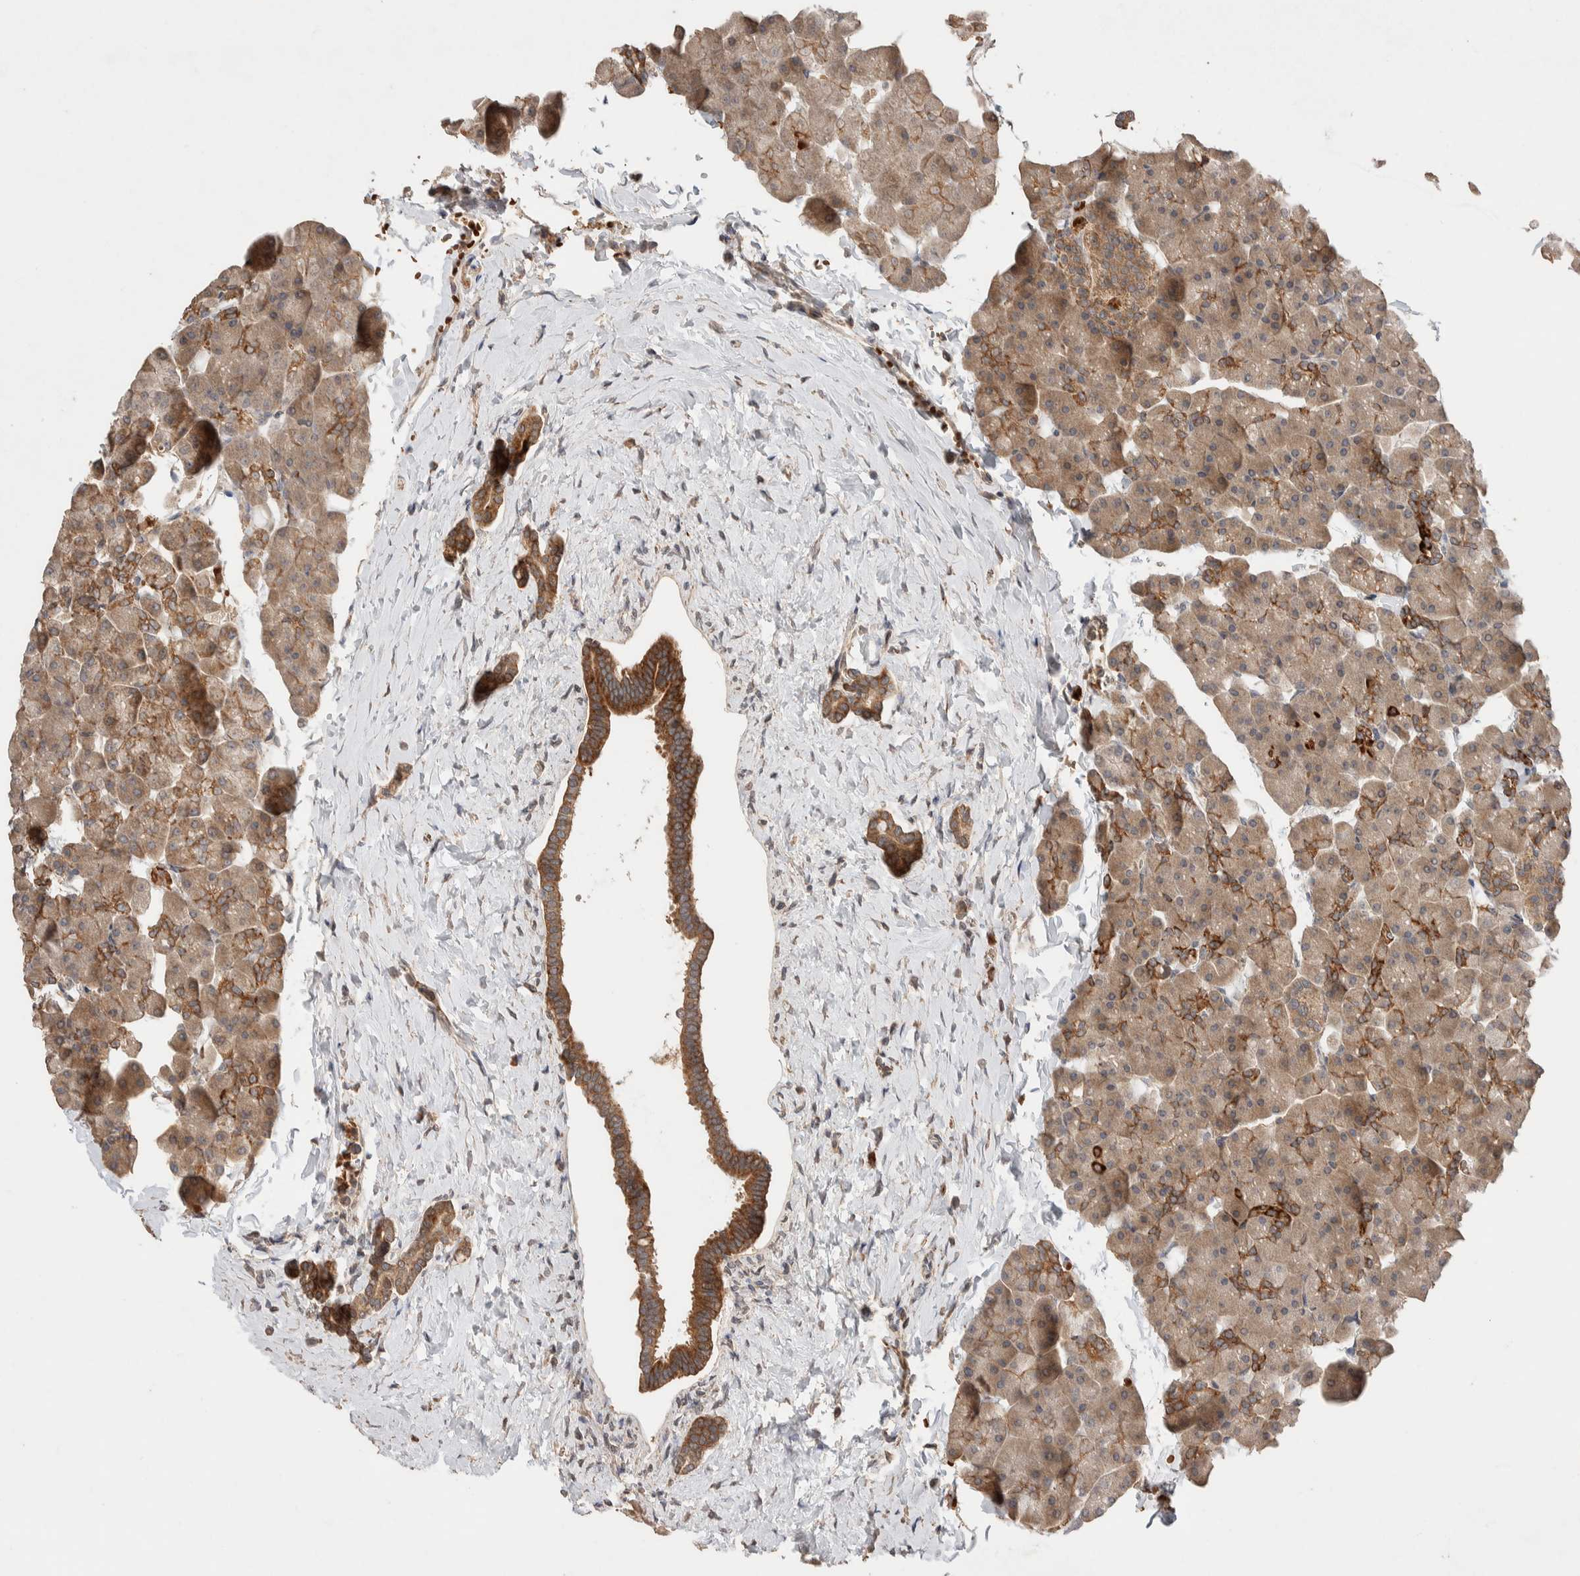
{"staining": {"intensity": "moderate", "quantity": ">75%", "location": "cytoplasmic/membranous"}, "tissue": "pancreas", "cell_type": "Exocrine glandular cells", "image_type": "normal", "snomed": [{"axis": "morphology", "description": "Normal tissue, NOS"}, {"axis": "topography", "description": "Pancreas"}], "caption": "Brown immunohistochemical staining in unremarkable pancreas exhibits moderate cytoplasmic/membranous expression in about >75% of exocrine glandular cells.", "gene": "CASK", "patient": {"sex": "male", "age": 35}}